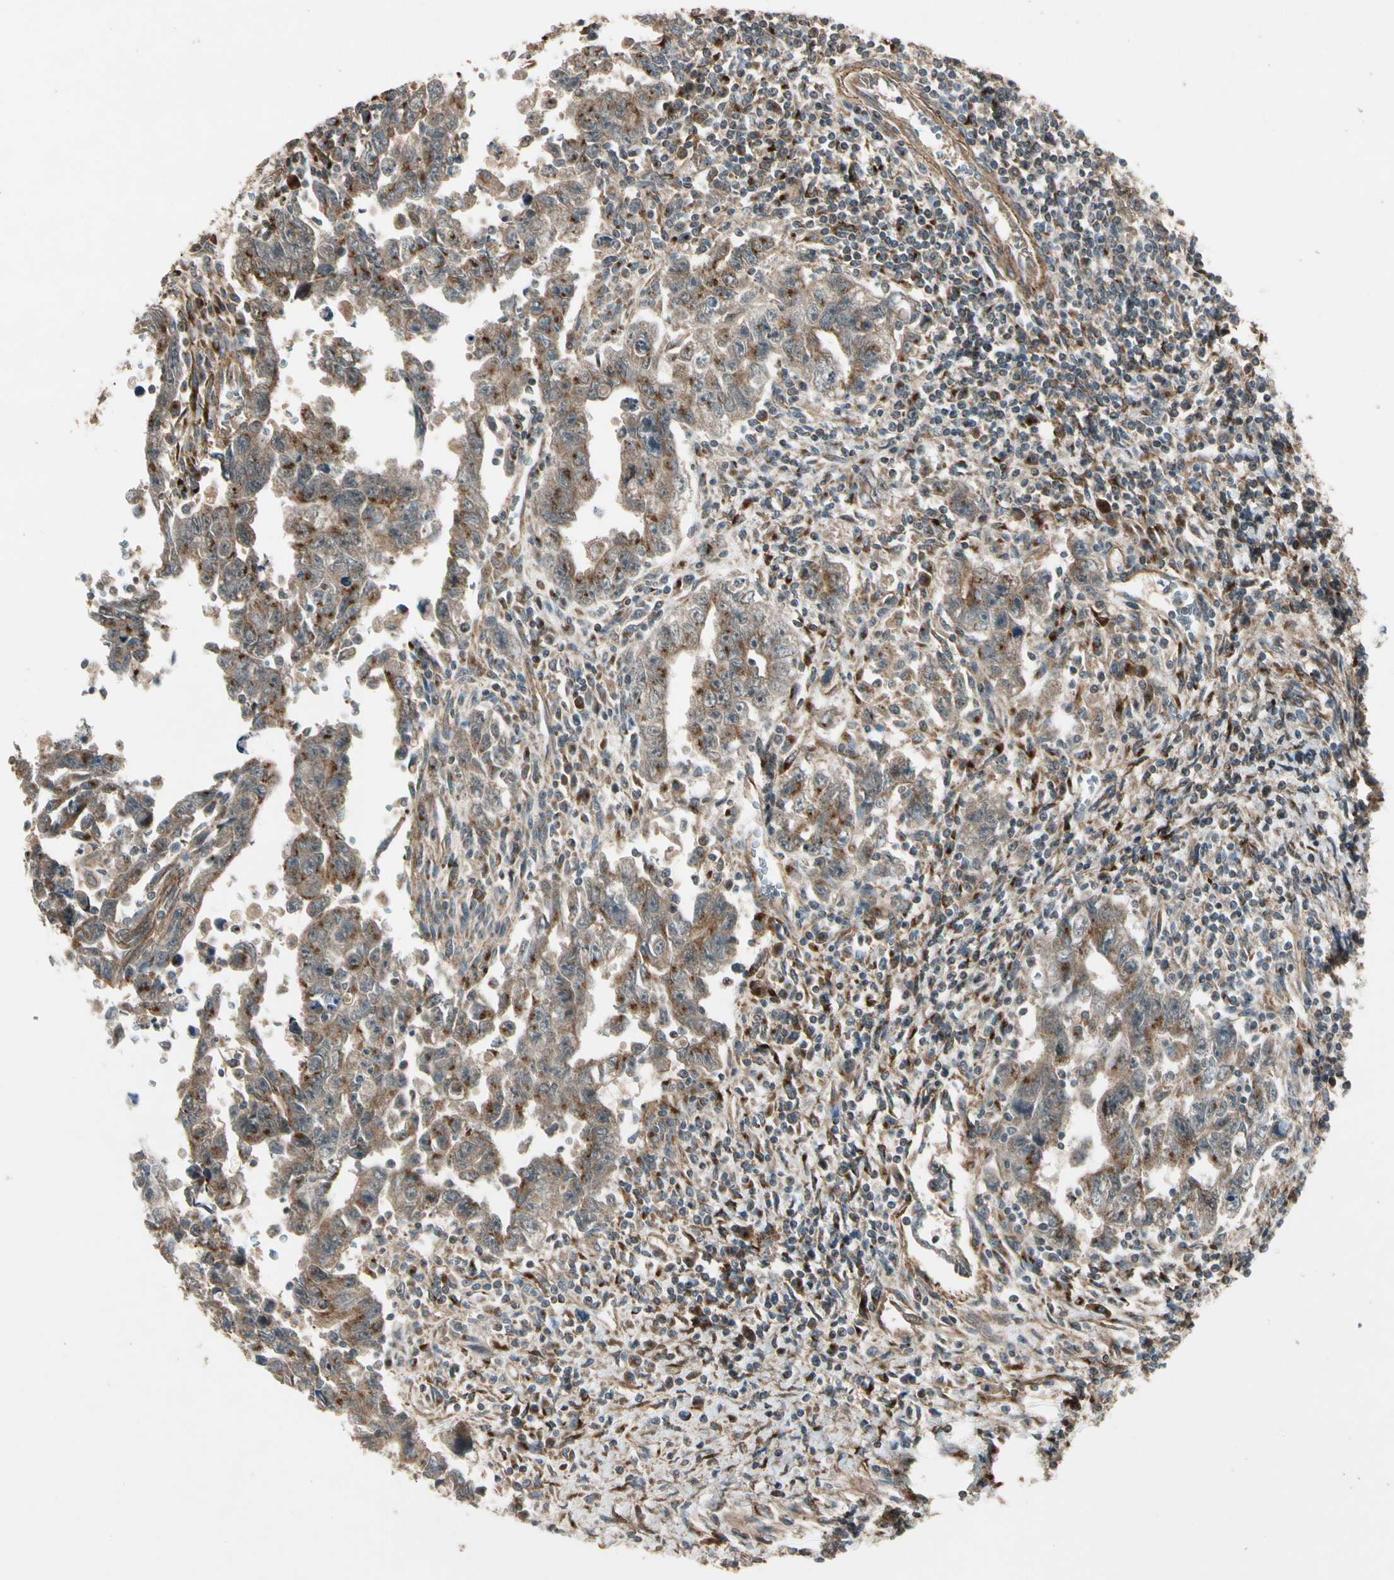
{"staining": {"intensity": "moderate", "quantity": "25%-75%", "location": "cytoplasmic/membranous"}, "tissue": "testis cancer", "cell_type": "Tumor cells", "image_type": "cancer", "snomed": [{"axis": "morphology", "description": "Carcinoma, Embryonal, NOS"}, {"axis": "topography", "description": "Testis"}], "caption": "Immunohistochemical staining of embryonal carcinoma (testis) displays medium levels of moderate cytoplasmic/membranous protein positivity in approximately 25%-75% of tumor cells. Nuclei are stained in blue.", "gene": "GCK", "patient": {"sex": "male", "age": 28}}